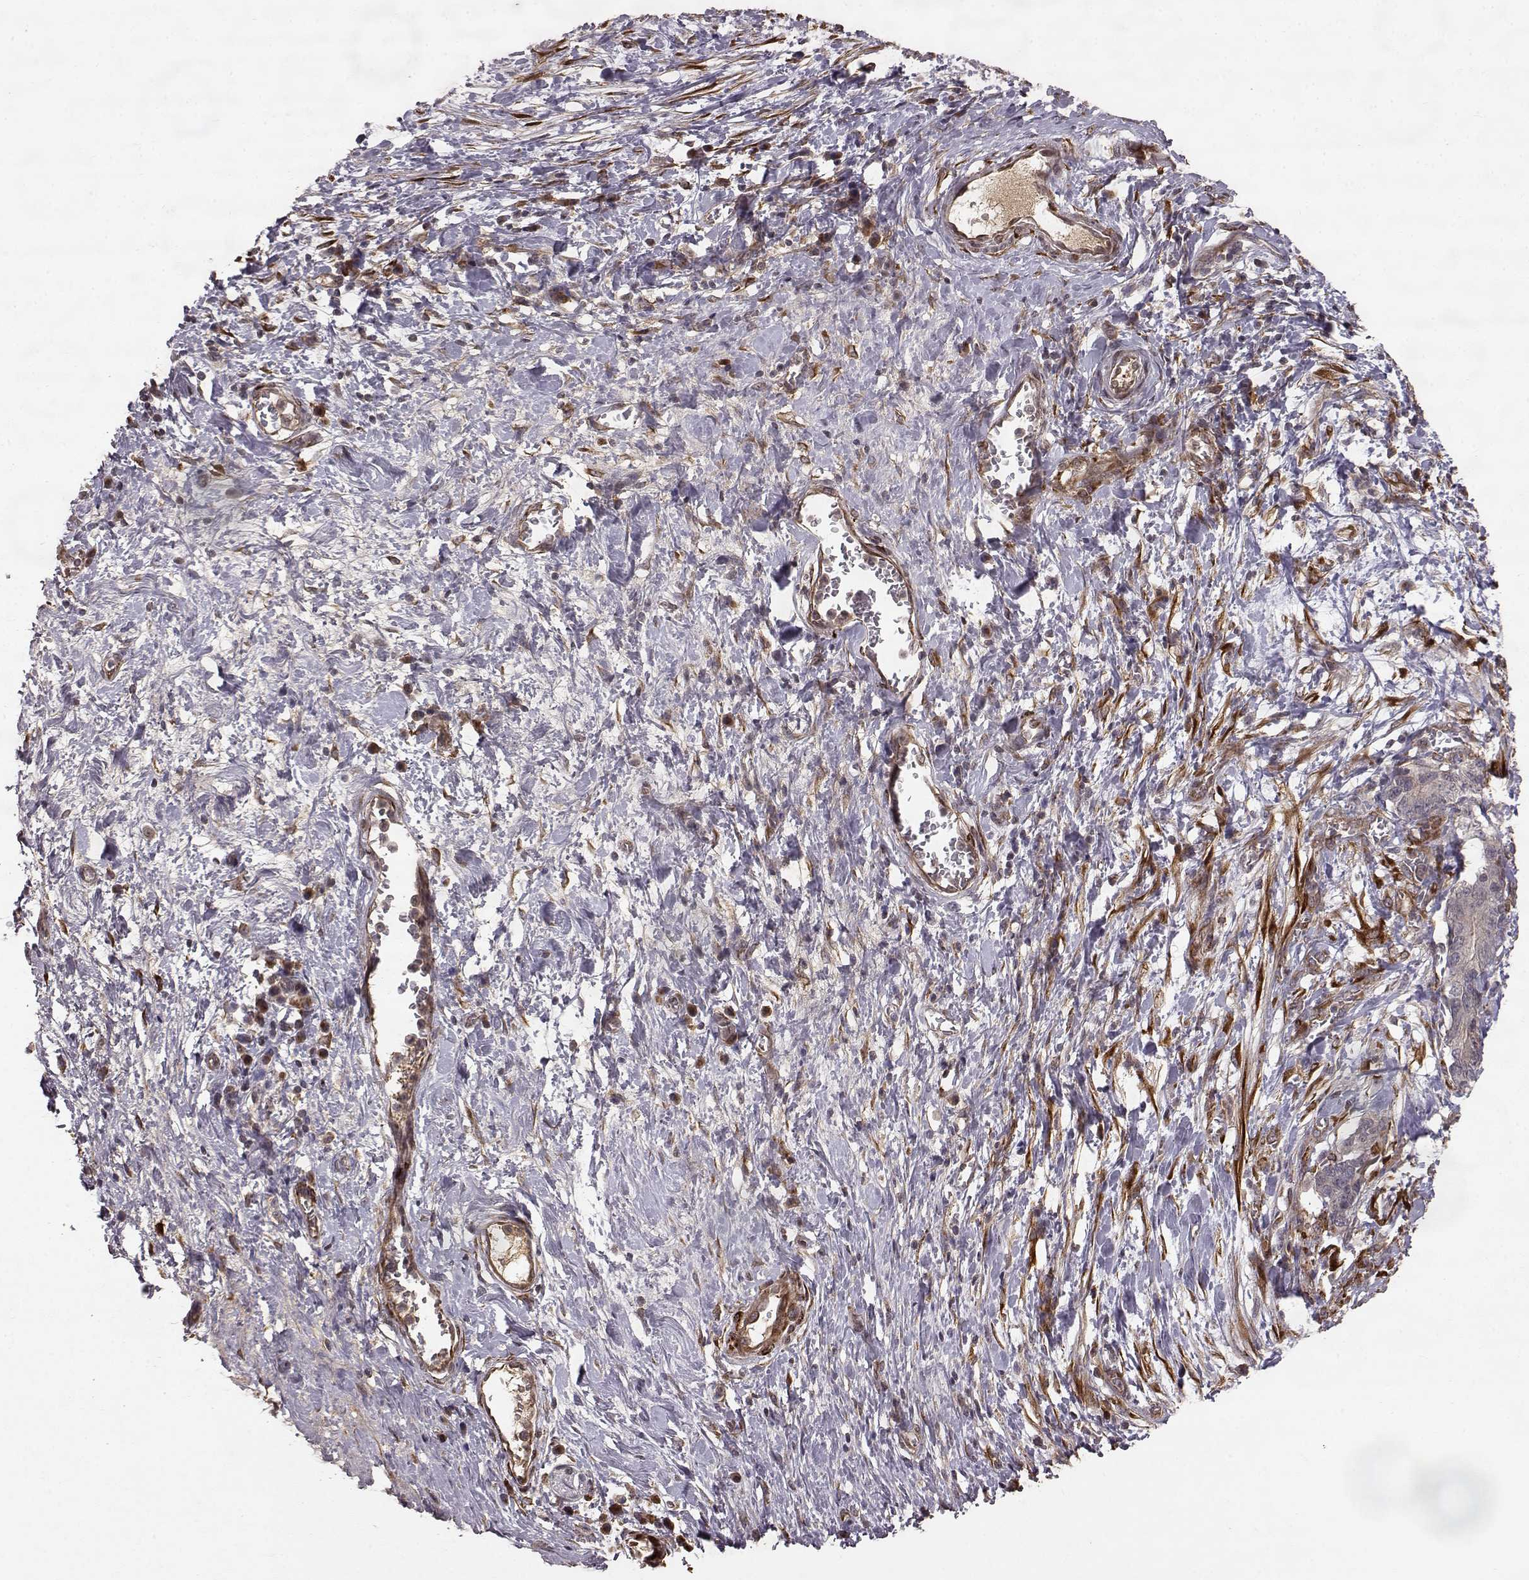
{"staining": {"intensity": "moderate", "quantity": "<25%", "location": "cytoplasmic/membranous"}, "tissue": "stomach cancer", "cell_type": "Tumor cells", "image_type": "cancer", "snomed": [{"axis": "morphology", "description": "Normal tissue, NOS"}, {"axis": "morphology", "description": "Adenocarcinoma, NOS"}, {"axis": "topography", "description": "Stomach"}], "caption": "Immunohistochemistry (IHC) staining of stomach cancer (adenocarcinoma), which exhibits low levels of moderate cytoplasmic/membranous staining in about <25% of tumor cells indicating moderate cytoplasmic/membranous protein expression. The staining was performed using DAB (brown) for protein detection and nuclei were counterstained in hematoxylin (blue).", "gene": "FSTL1", "patient": {"sex": "female", "age": 64}}